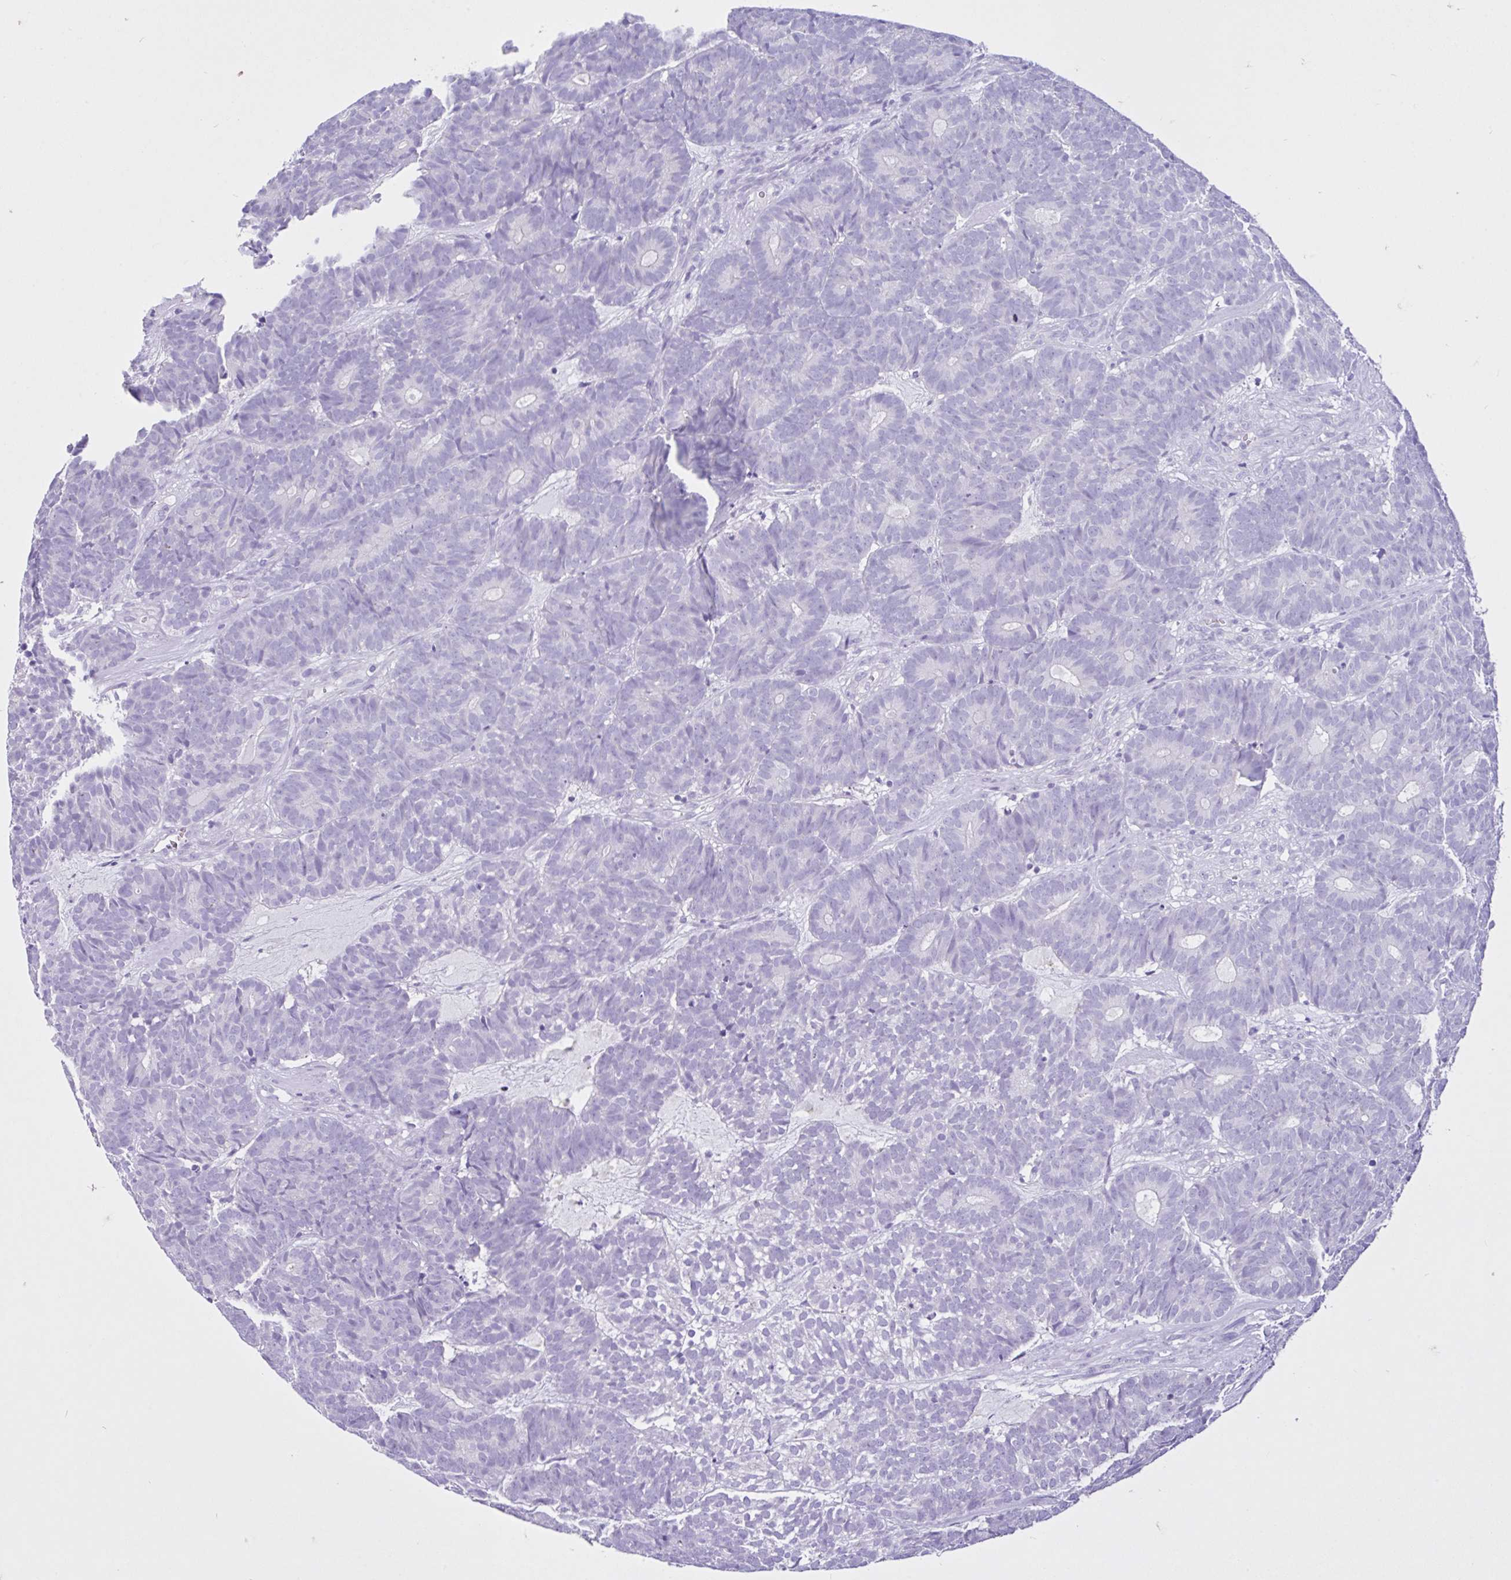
{"staining": {"intensity": "negative", "quantity": "none", "location": "none"}, "tissue": "head and neck cancer", "cell_type": "Tumor cells", "image_type": "cancer", "snomed": [{"axis": "morphology", "description": "Adenocarcinoma, NOS"}, {"axis": "topography", "description": "Head-Neck"}], "caption": "High magnification brightfield microscopy of head and neck adenocarcinoma stained with DAB (3,3'-diaminobenzidine) (brown) and counterstained with hematoxylin (blue): tumor cells show no significant positivity.", "gene": "CYP19A1", "patient": {"sex": "female", "age": 81}}